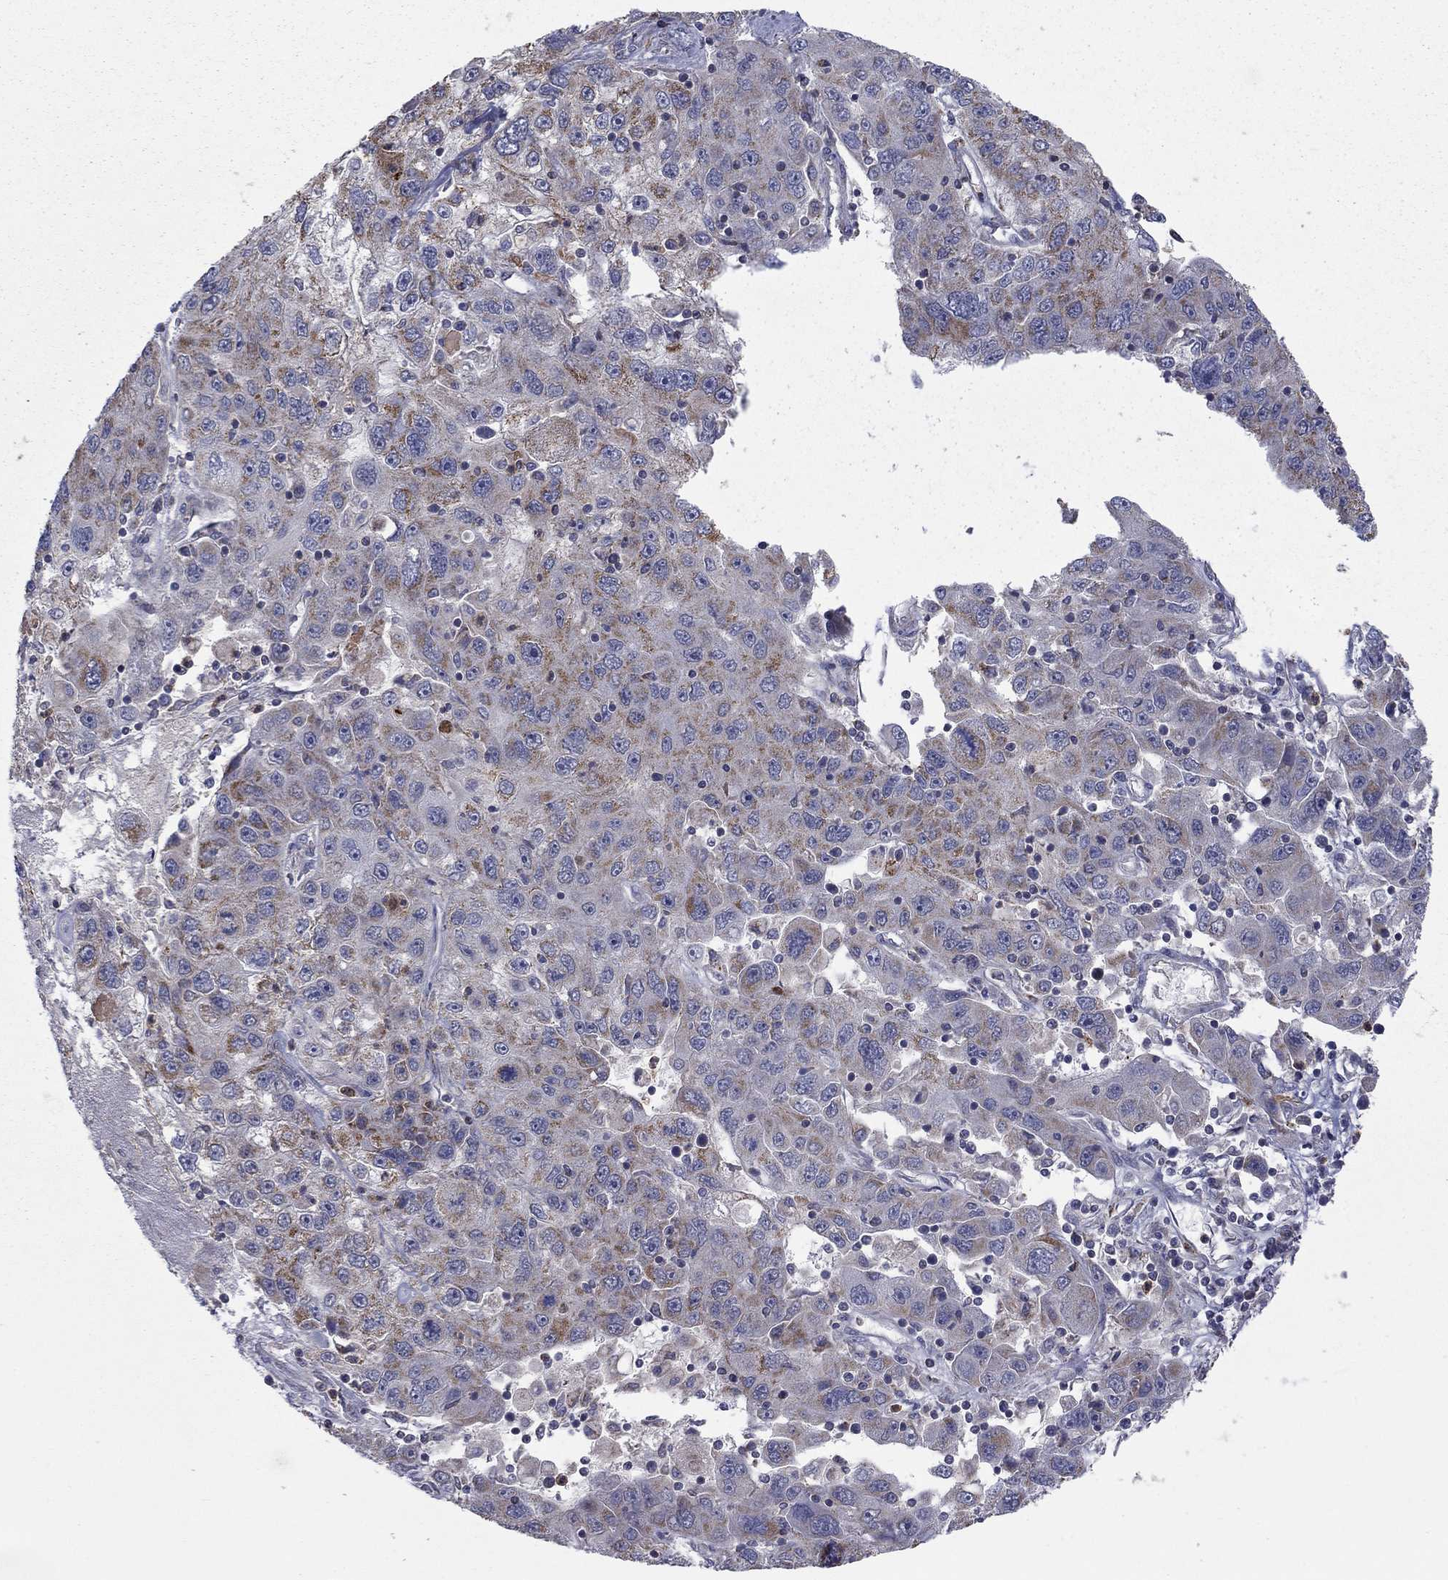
{"staining": {"intensity": "strong", "quantity": "<25%", "location": "cytoplasmic/membranous"}, "tissue": "stomach cancer", "cell_type": "Tumor cells", "image_type": "cancer", "snomed": [{"axis": "morphology", "description": "Adenocarcinoma, NOS"}, {"axis": "topography", "description": "Stomach"}], "caption": "Stomach cancer (adenocarcinoma) stained with a protein marker displays strong staining in tumor cells.", "gene": "DOP1B", "patient": {"sex": "male", "age": 56}}